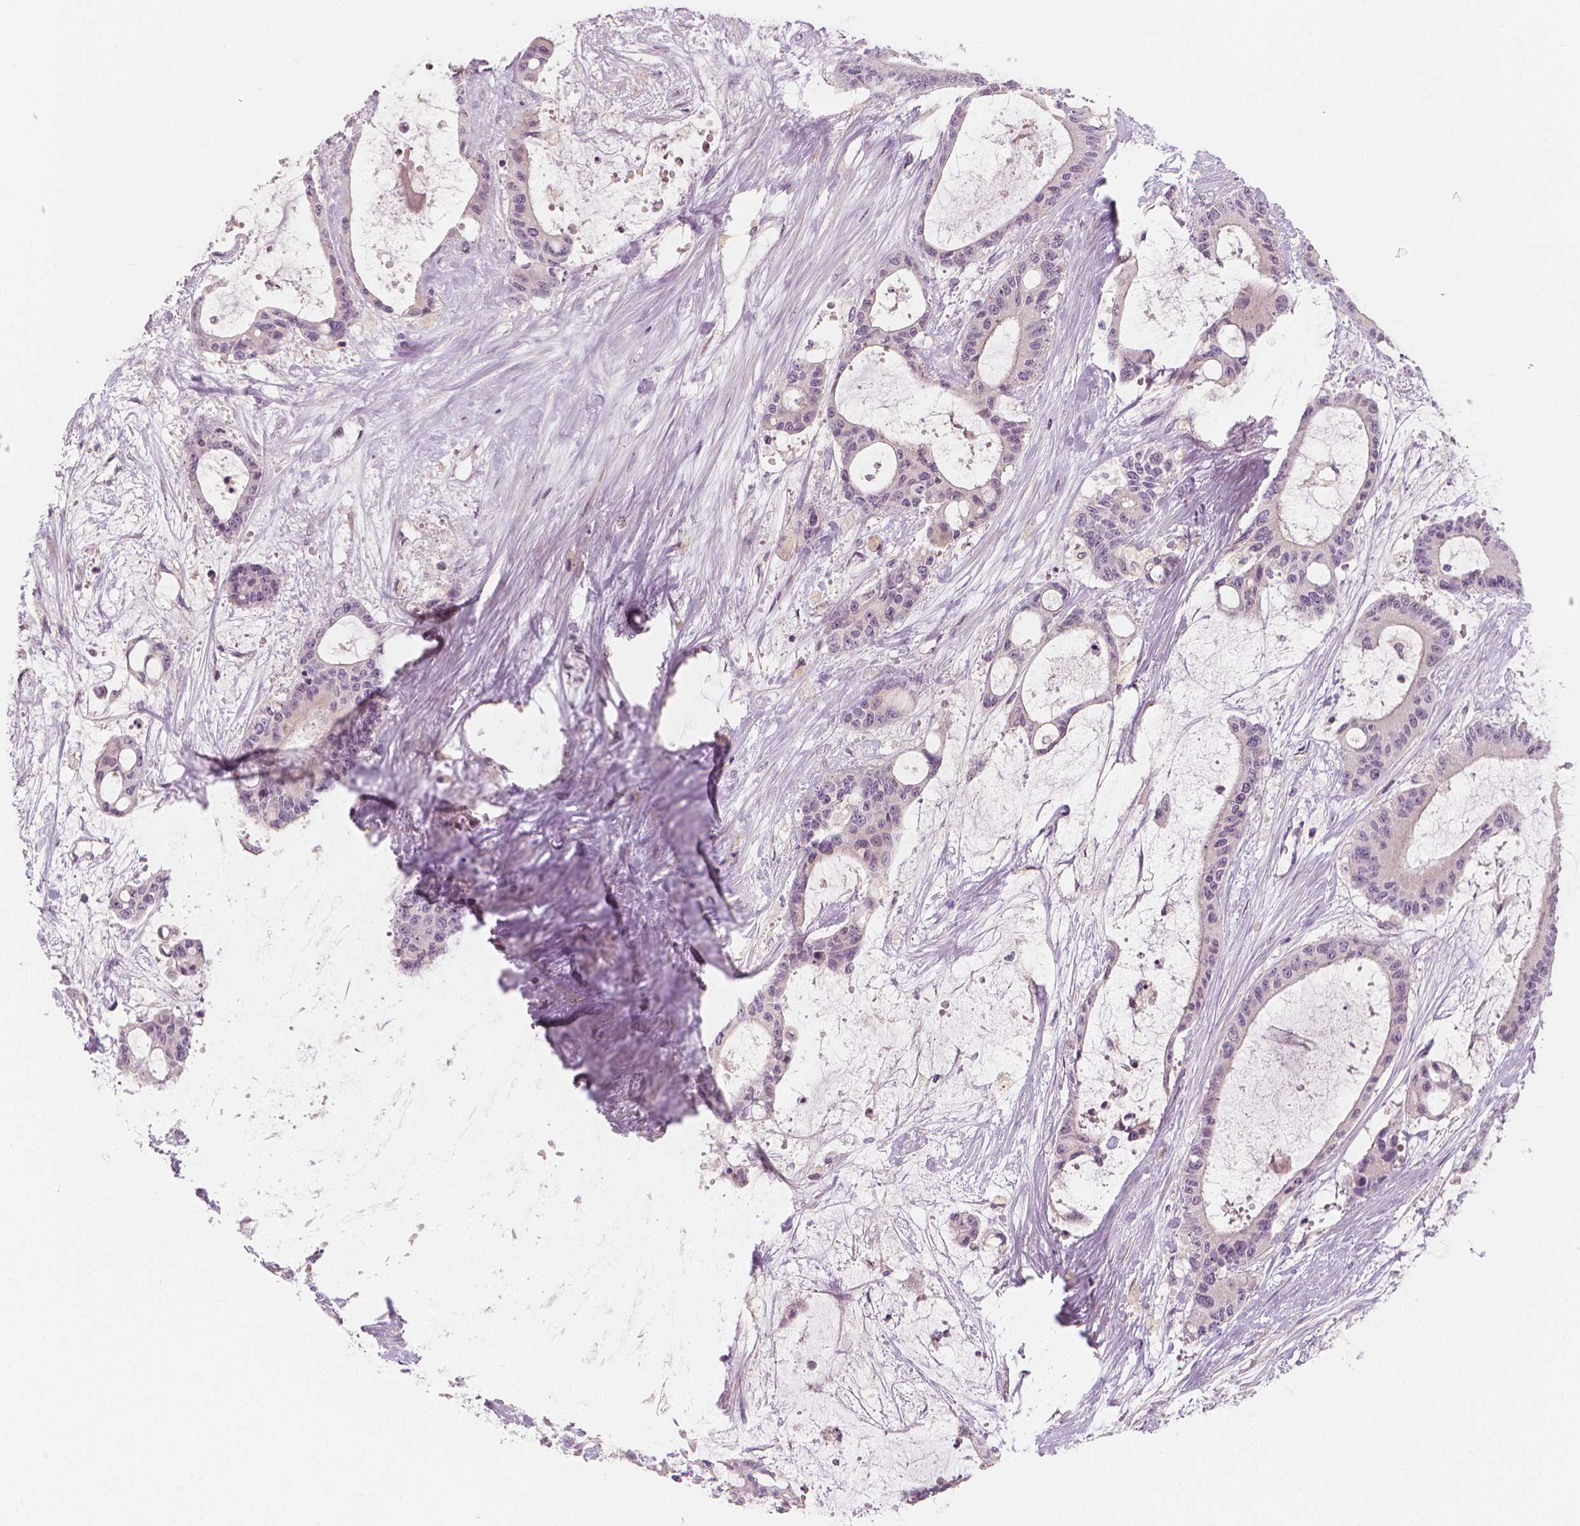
{"staining": {"intensity": "negative", "quantity": "none", "location": "none"}, "tissue": "liver cancer", "cell_type": "Tumor cells", "image_type": "cancer", "snomed": [{"axis": "morphology", "description": "Normal tissue, NOS"}, {"axis": "morphology", "description": "Cholangiocarcinoma"}, {"axis": "topography", "description": "Liver"}, {"axis": "topography", "description": "Peripheral nerve tissue"}], "caption": "Tumor cells are negative for brown protein staining in liver cancer (cholangiocarcinoma).", "gene": "RNASE7", "patient": {"sex": "female", "age": 73}}